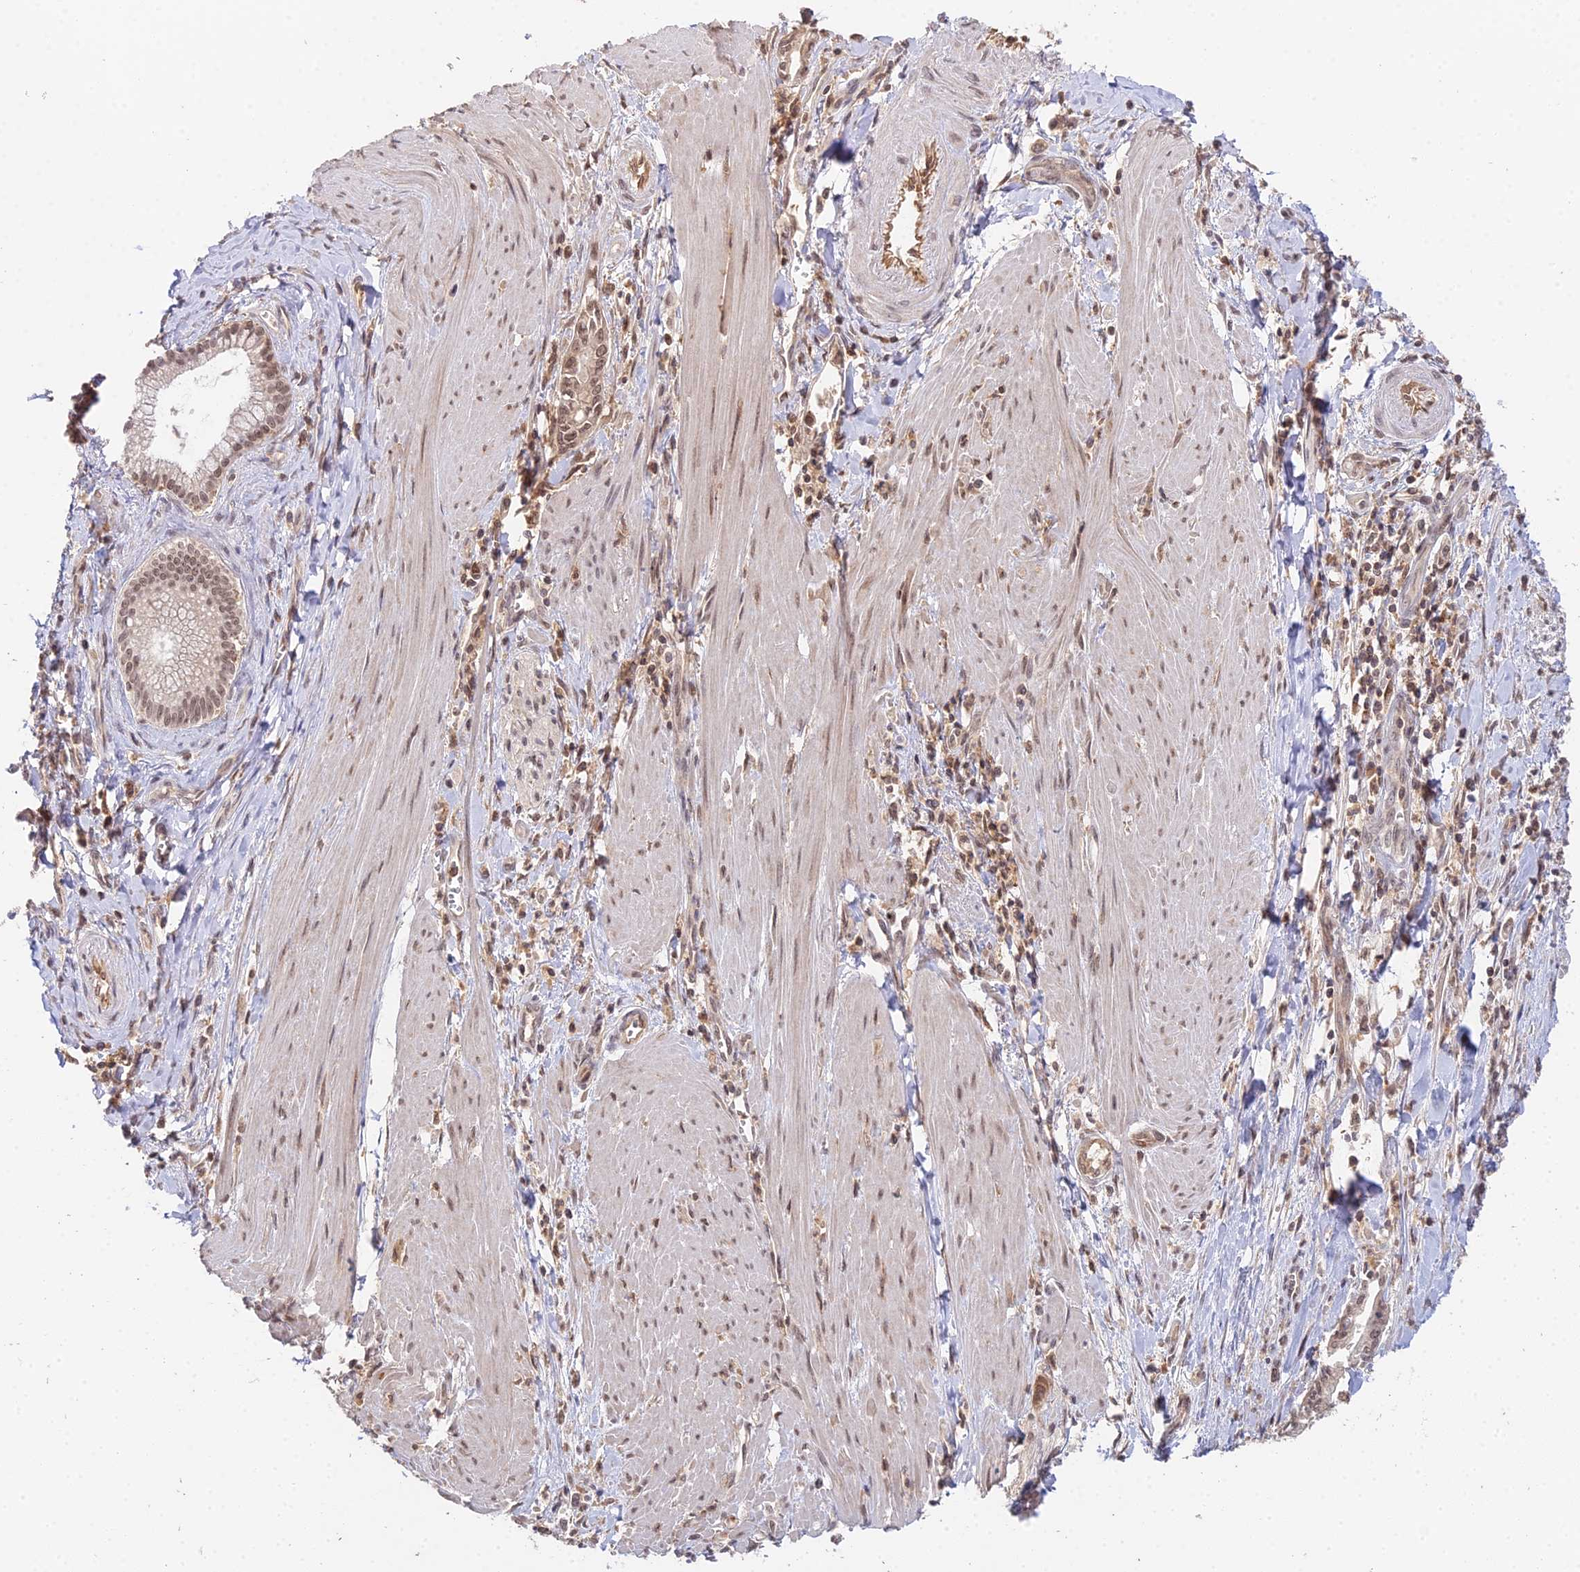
{"staining": {"intensity": "moderate", "quantity": ">75%", "location": "nuclear"}, "tissue": "pancreatic cancer", "cell_type": "Tumor cells", "image_type": "cancer", "snomed": [{"axis": "morphology", "description": "Adenocarcinoma, NOS"}, {"axis": "topography", "description": "Pancreas"}], "caption": "Protein analysis of pancreatic cancer (adenocarcinoma) tissue reveals moderate nuclear positivity in about >75% of tumor cells.", "gene": "TPRX1", "patient": {"sex": "male", "age": 78}}